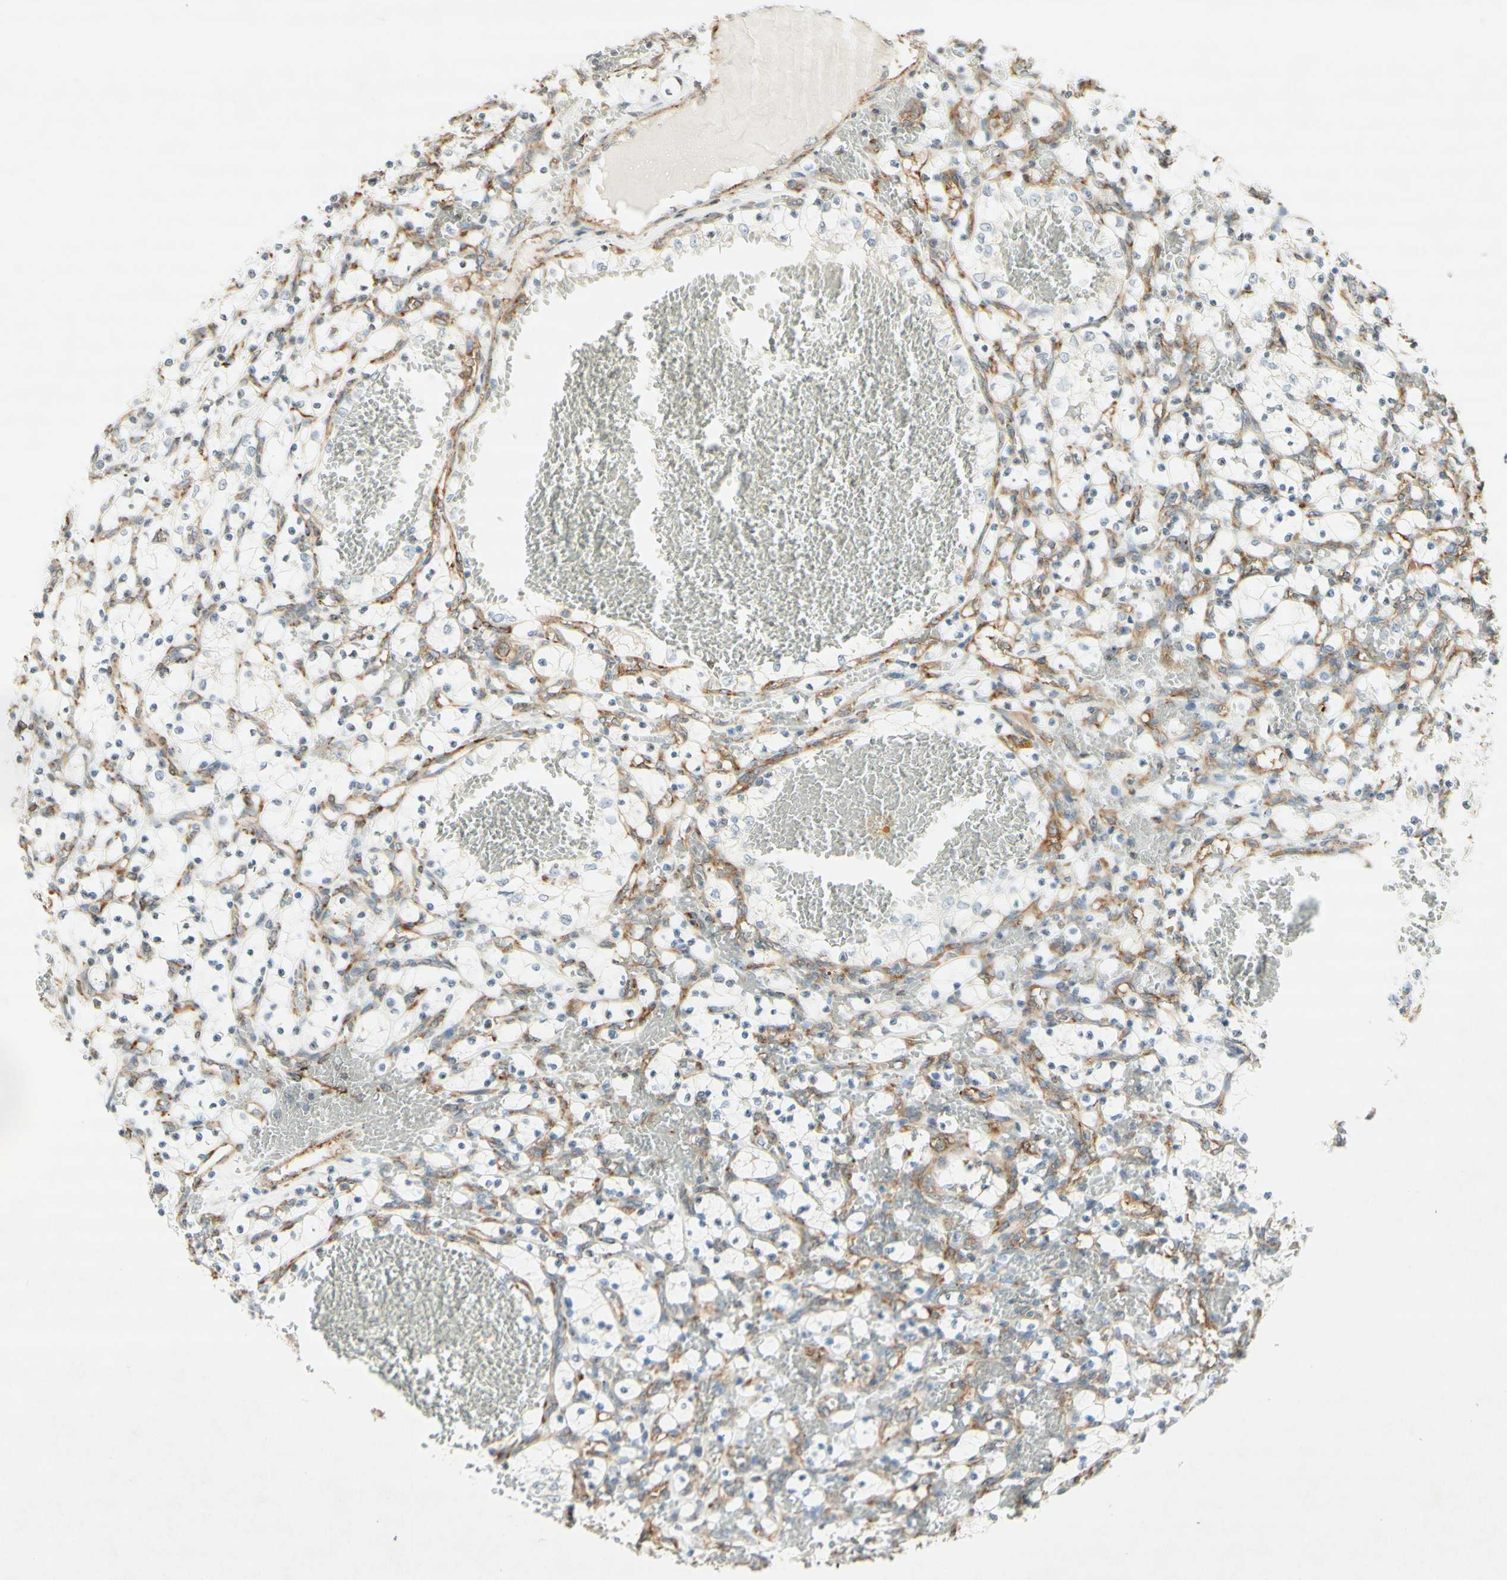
{"staining": {"intensity": "moderate", "quantity": "<25%", "location": "cytoplasmic/membranous"}, "tissue": "renal cancer", "cell_type": "Tumor cells", "image_type": "cancer", "snomed": [{"axis": "morphology", "description": "Adenocarcinoma, NOS"}, {"axis": "topography", "description": "Kidney"}], "caption": "Tumor cells exhibit low levels of moderate cytoplasmic/membranous positivity in about <25% of cells in human renal adenocarcinoma.", "gene": "MAP1B", "patient": {"sex": "female", "age": 69}}